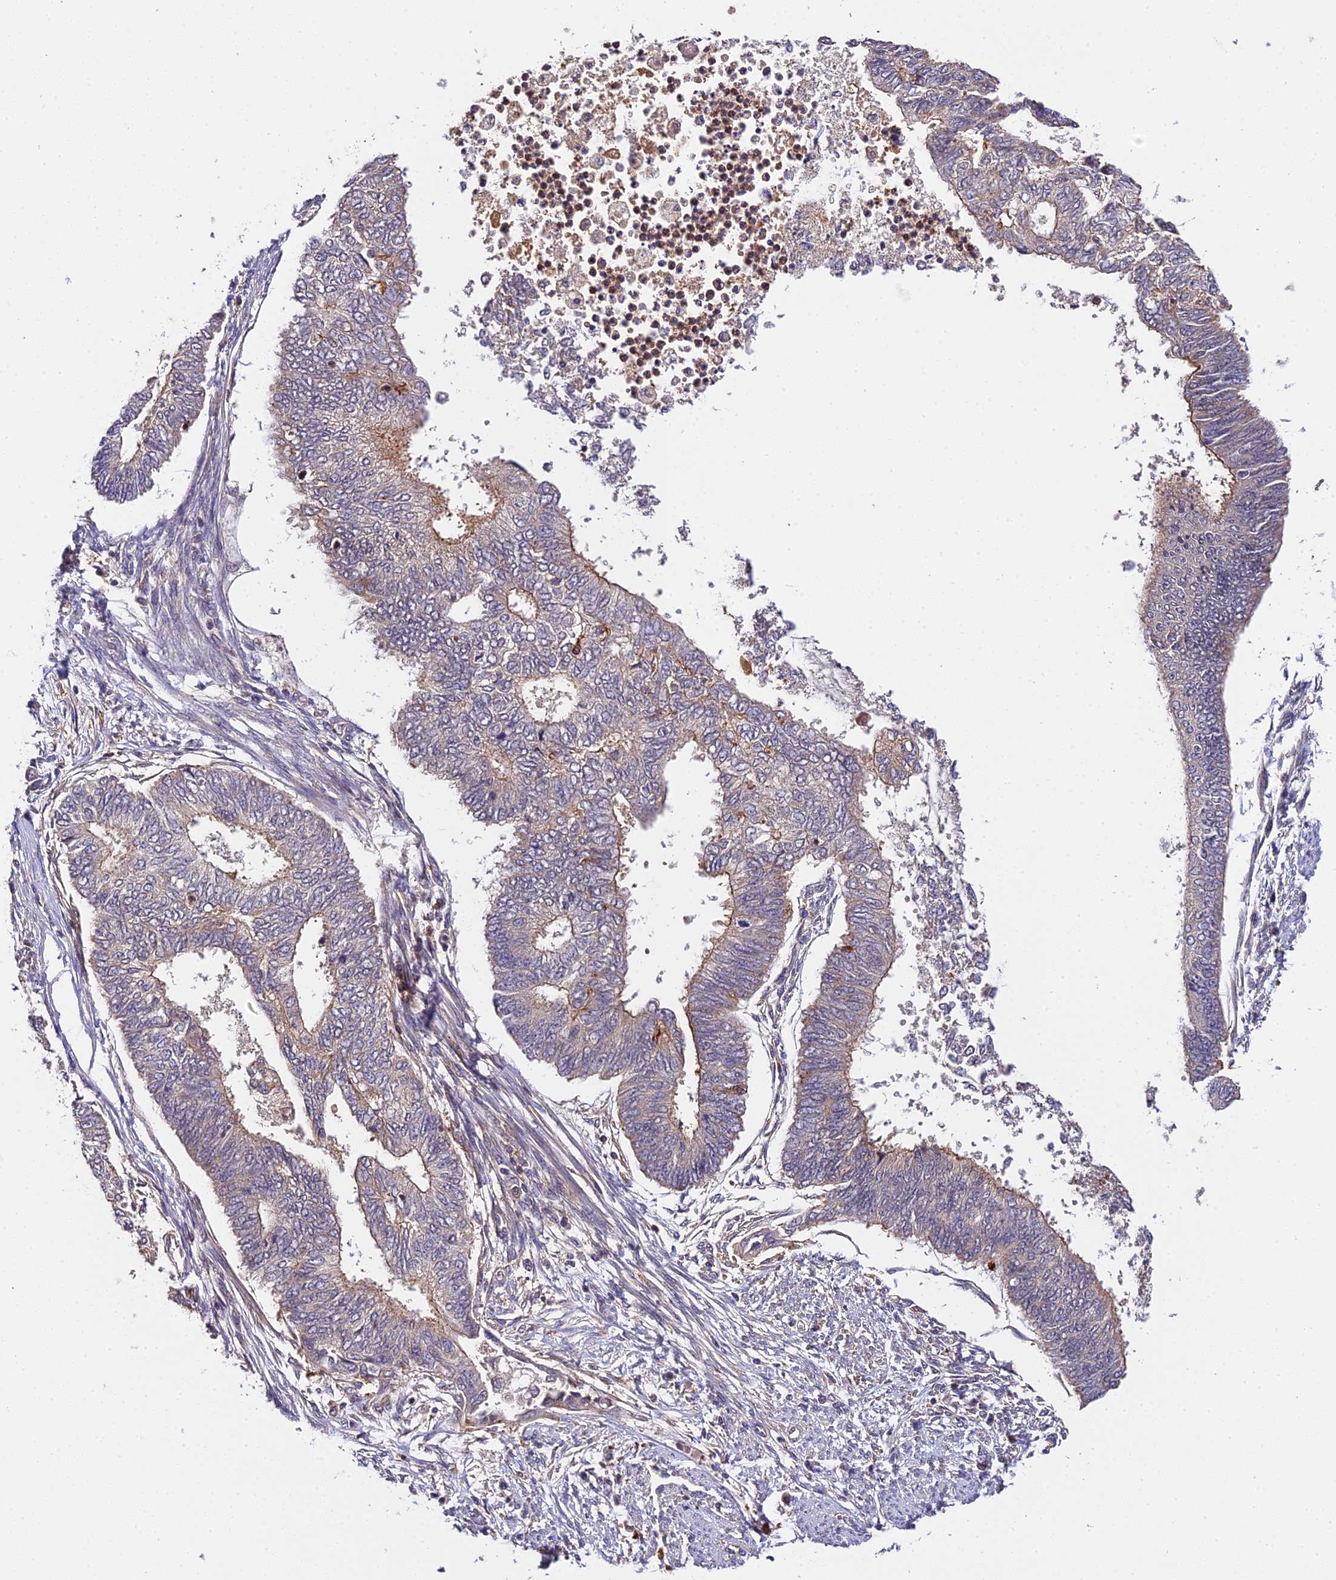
{"staining": {"intensity": "weak", "quantity": "25%-75%", "location": "cytoplasmic/membranous"}, "tissue": "endometrial cancer", "cell_type": "Tumor cells", "image_type": "cancer", "snomed": [{"axis": "morphology", "description": "Adenocarcinoma, NOS"}, {"axis": "topography", "description": "Endometrium"}], "caption": "The immunohistochemical stain shows weak cytoplasmic/membranous positivity in tumor cells of endometrial adenocarcinoma tissue.", "gene": "ZBED8", "patient": {"sex": "female", "age": 68}}